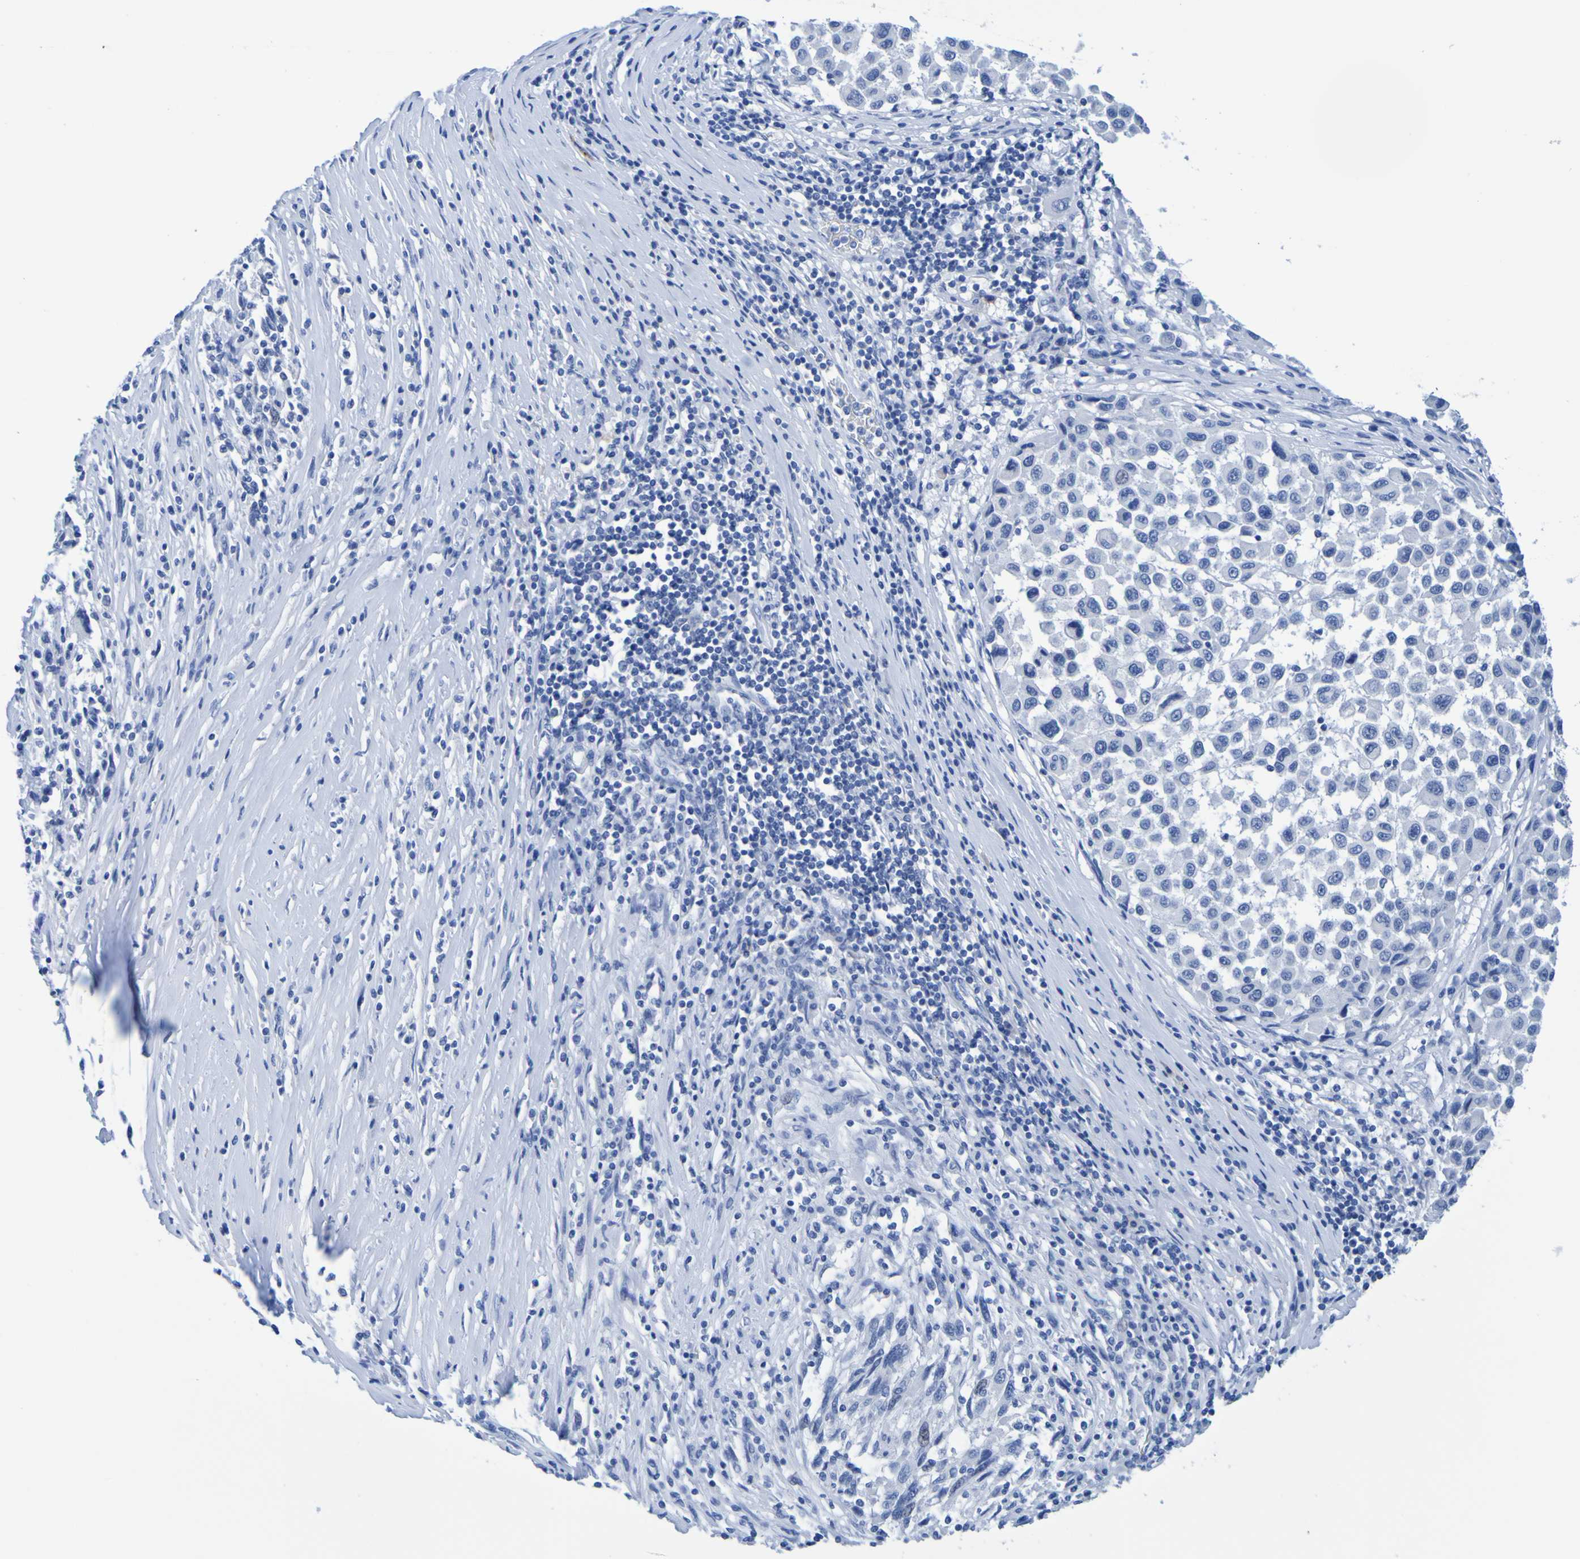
{"staining": {"intensity": "negative", "quantity": "none", "location": "none"}, "tissue": "melanoma", "cell_type": "Tumor cells", "image_type": "cancer", "snomed": [{"axis": "morphology", "description": "Malignant melanoma, Metastatic site"}, {"axis": "topography", "description": "Lymph node"}], "caption": "This is a photomicrograph of IHC staining of malignant melanoma (metastatic site), which shows no expression in tumor cells. (DAB immunohistochemistry, high magnification).", "gene": "DPEP1", "patient": {"sex": "male", "age": 61}}